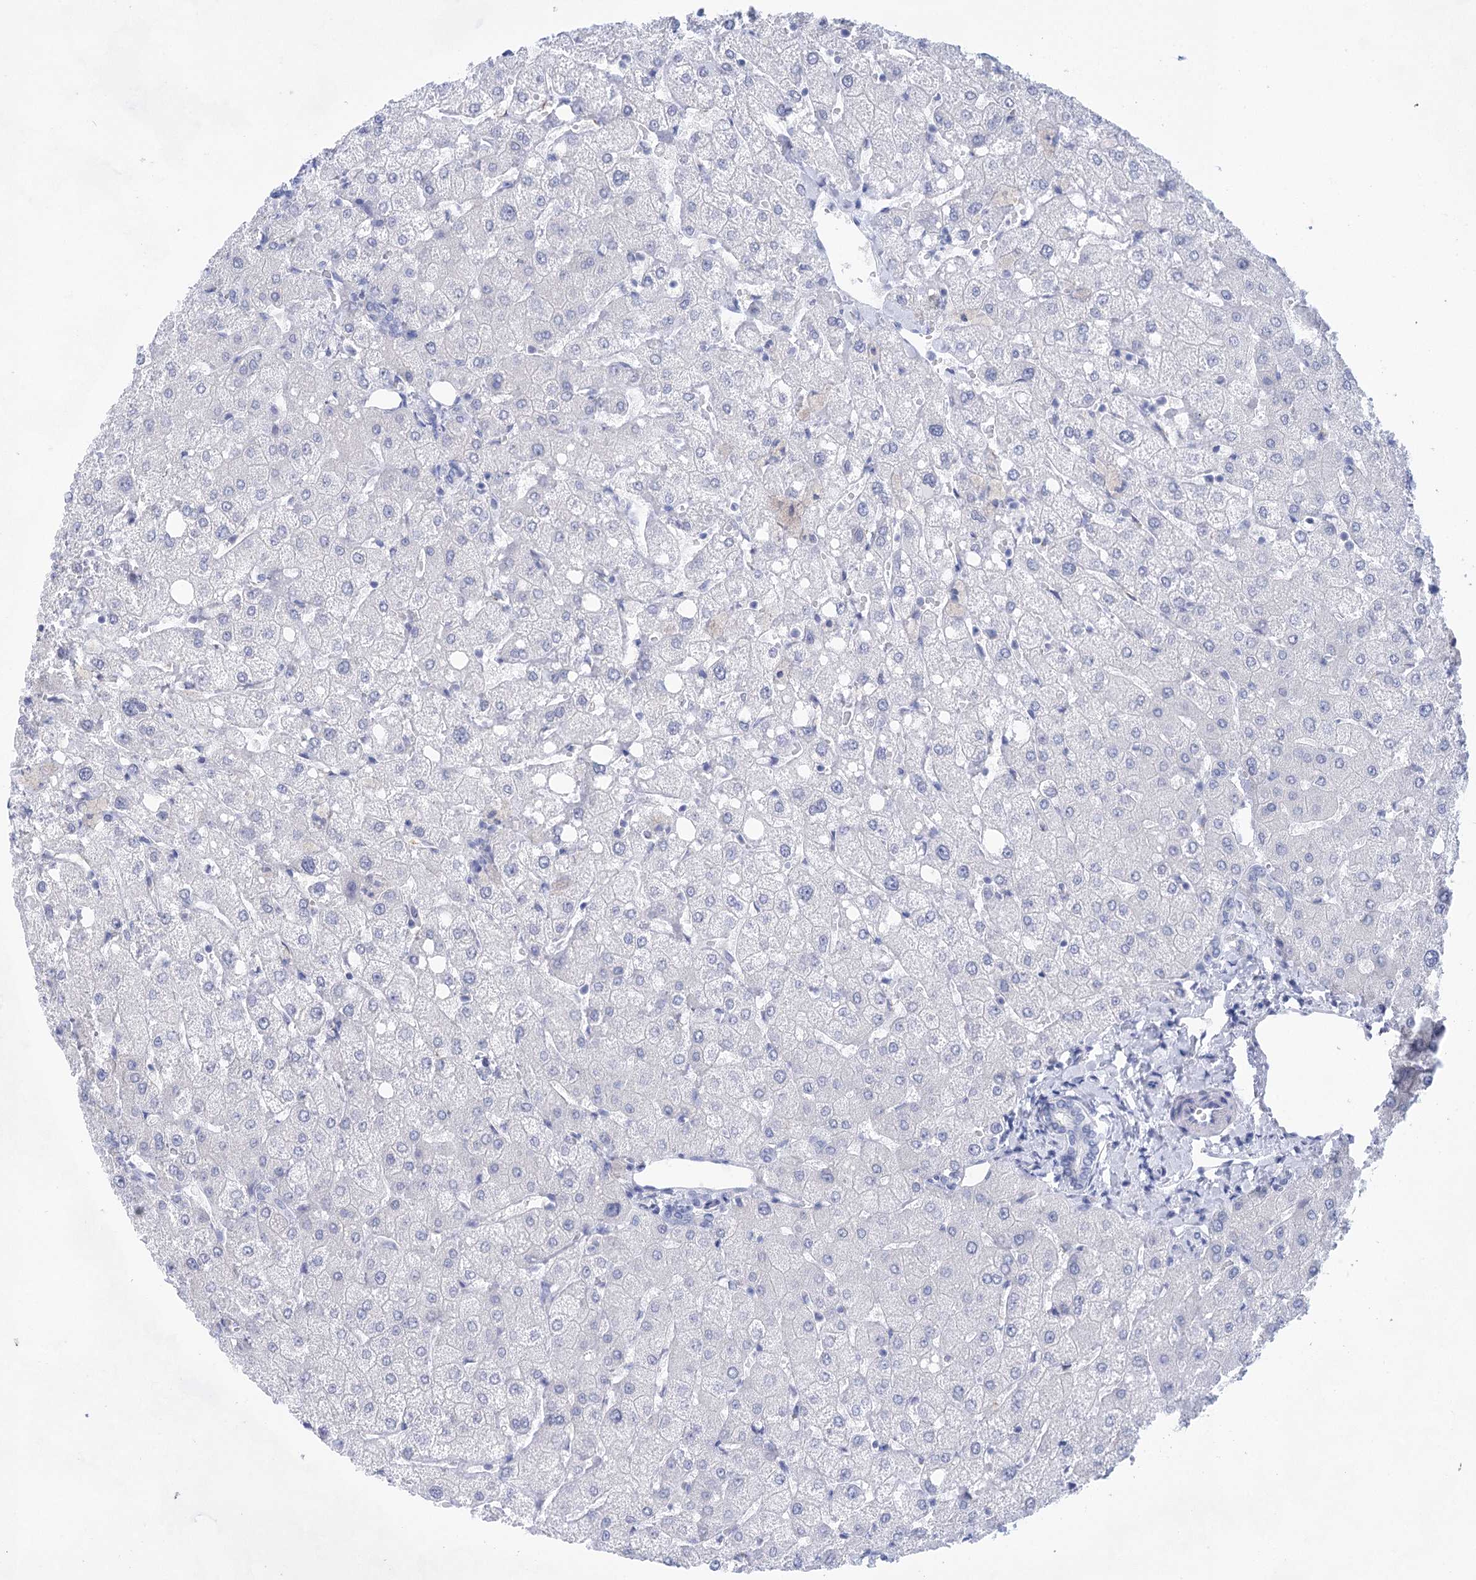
{"staining": {"intensity": "negative", "quantity": "none", "location": "none"}, "tissue": "liver", "cell_type": "Cholangiocytes", "image_type": "normal", "snomed": [{"axis": "morphology", "description": "Normal tissue, NOS"}, {"axis": "topography", "description": "Liver"}], "caption": "Immunohistochemical staining of unremarkable liver shows no significant positivity in cholangiocytes.", "gene": "LALBA", "patient": {"sex": "female", "age": 54}}